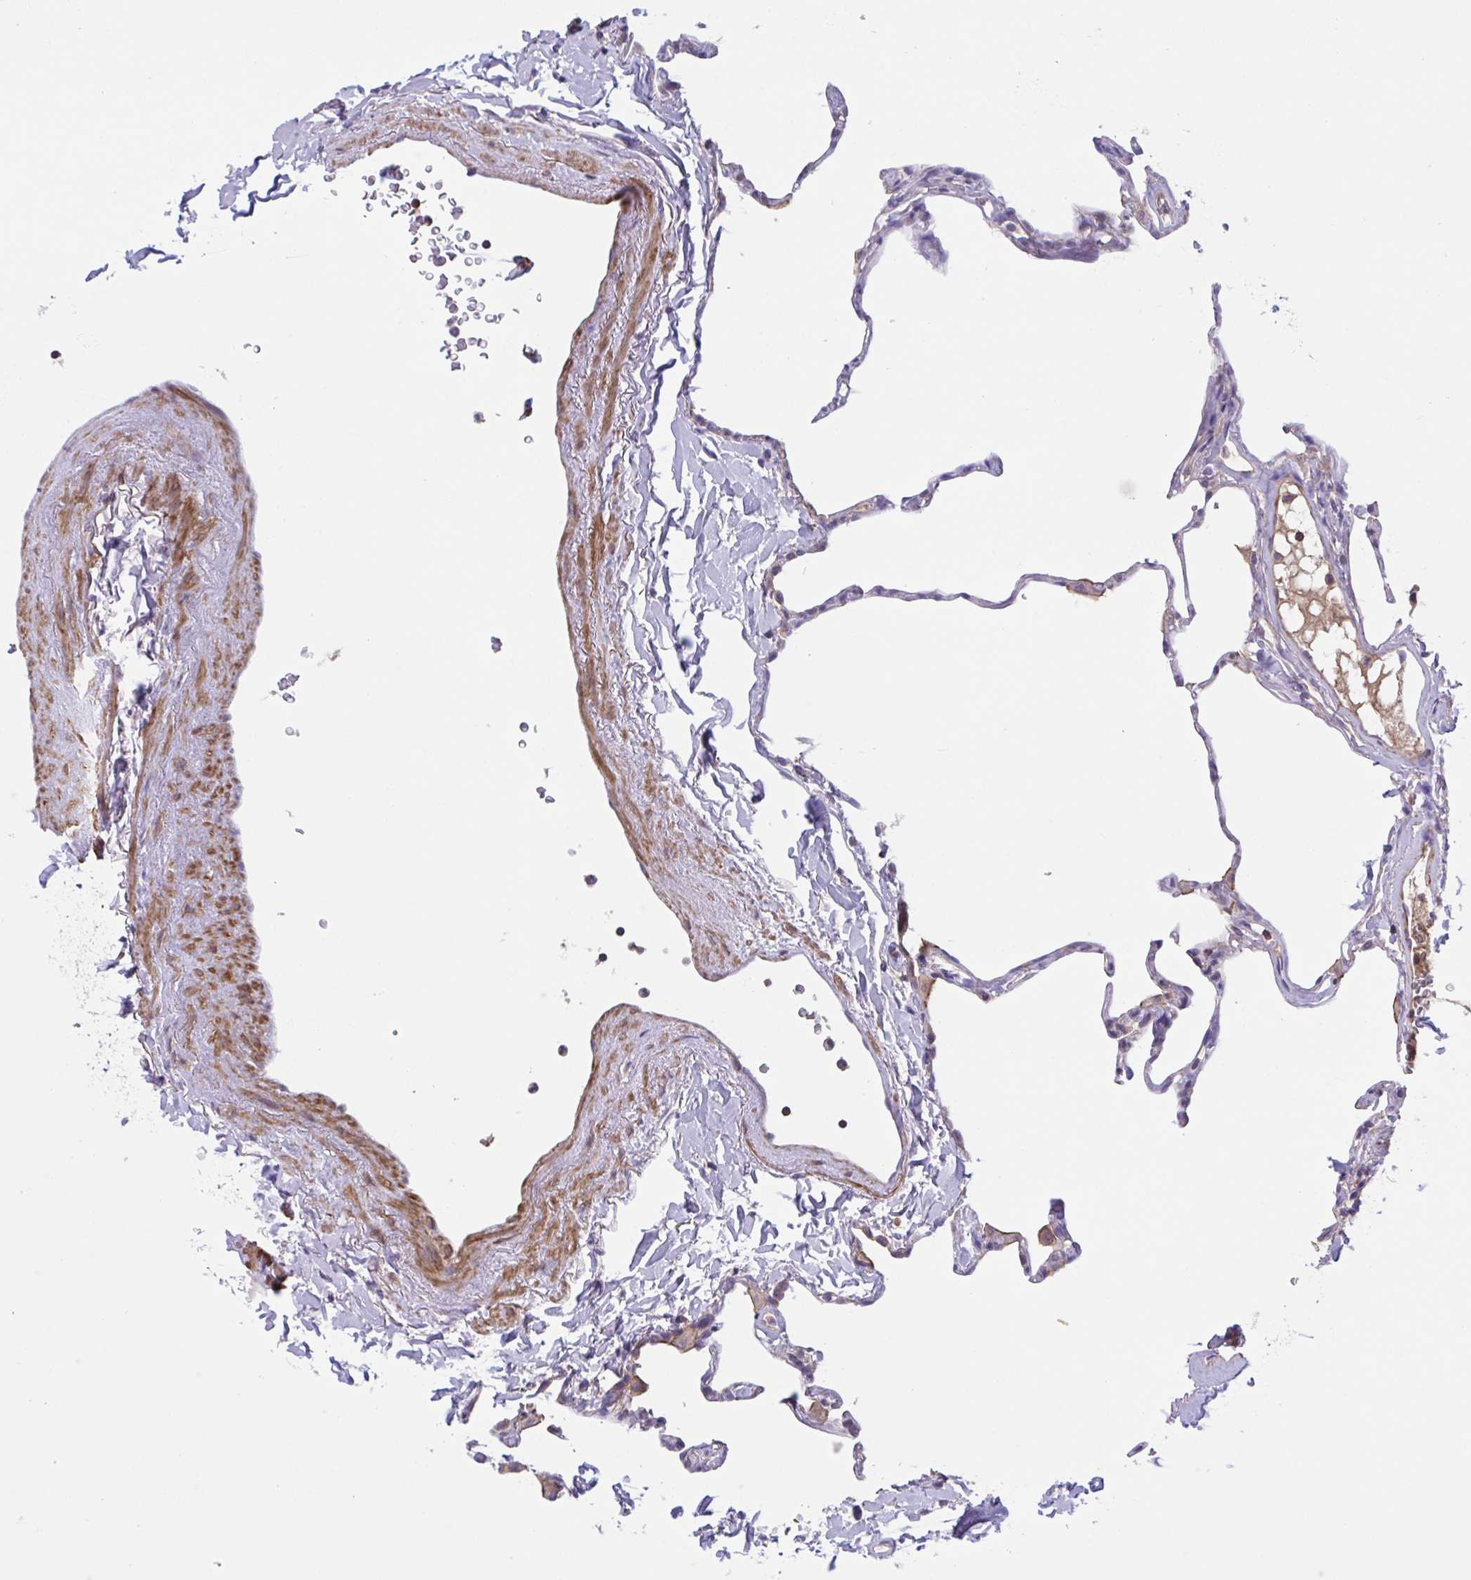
{"staining": {"intensity": "weak", "quantity": "<25%", "location": "cytoplasmic/membranous"}, "tissue": "lung", "cell_type": "Alveolar cells", "image_type": "normal", "snomed": [{"axis": "morphology", "description": "Normal tissue, NOS"}, {"axis": "topography", "description": "Lung"}], "caption": "Alveolar cells show no significant protein expression in unremarkable lung.", "gene": "WNT9B", "patient": {"sex": "male", "age": 65}}